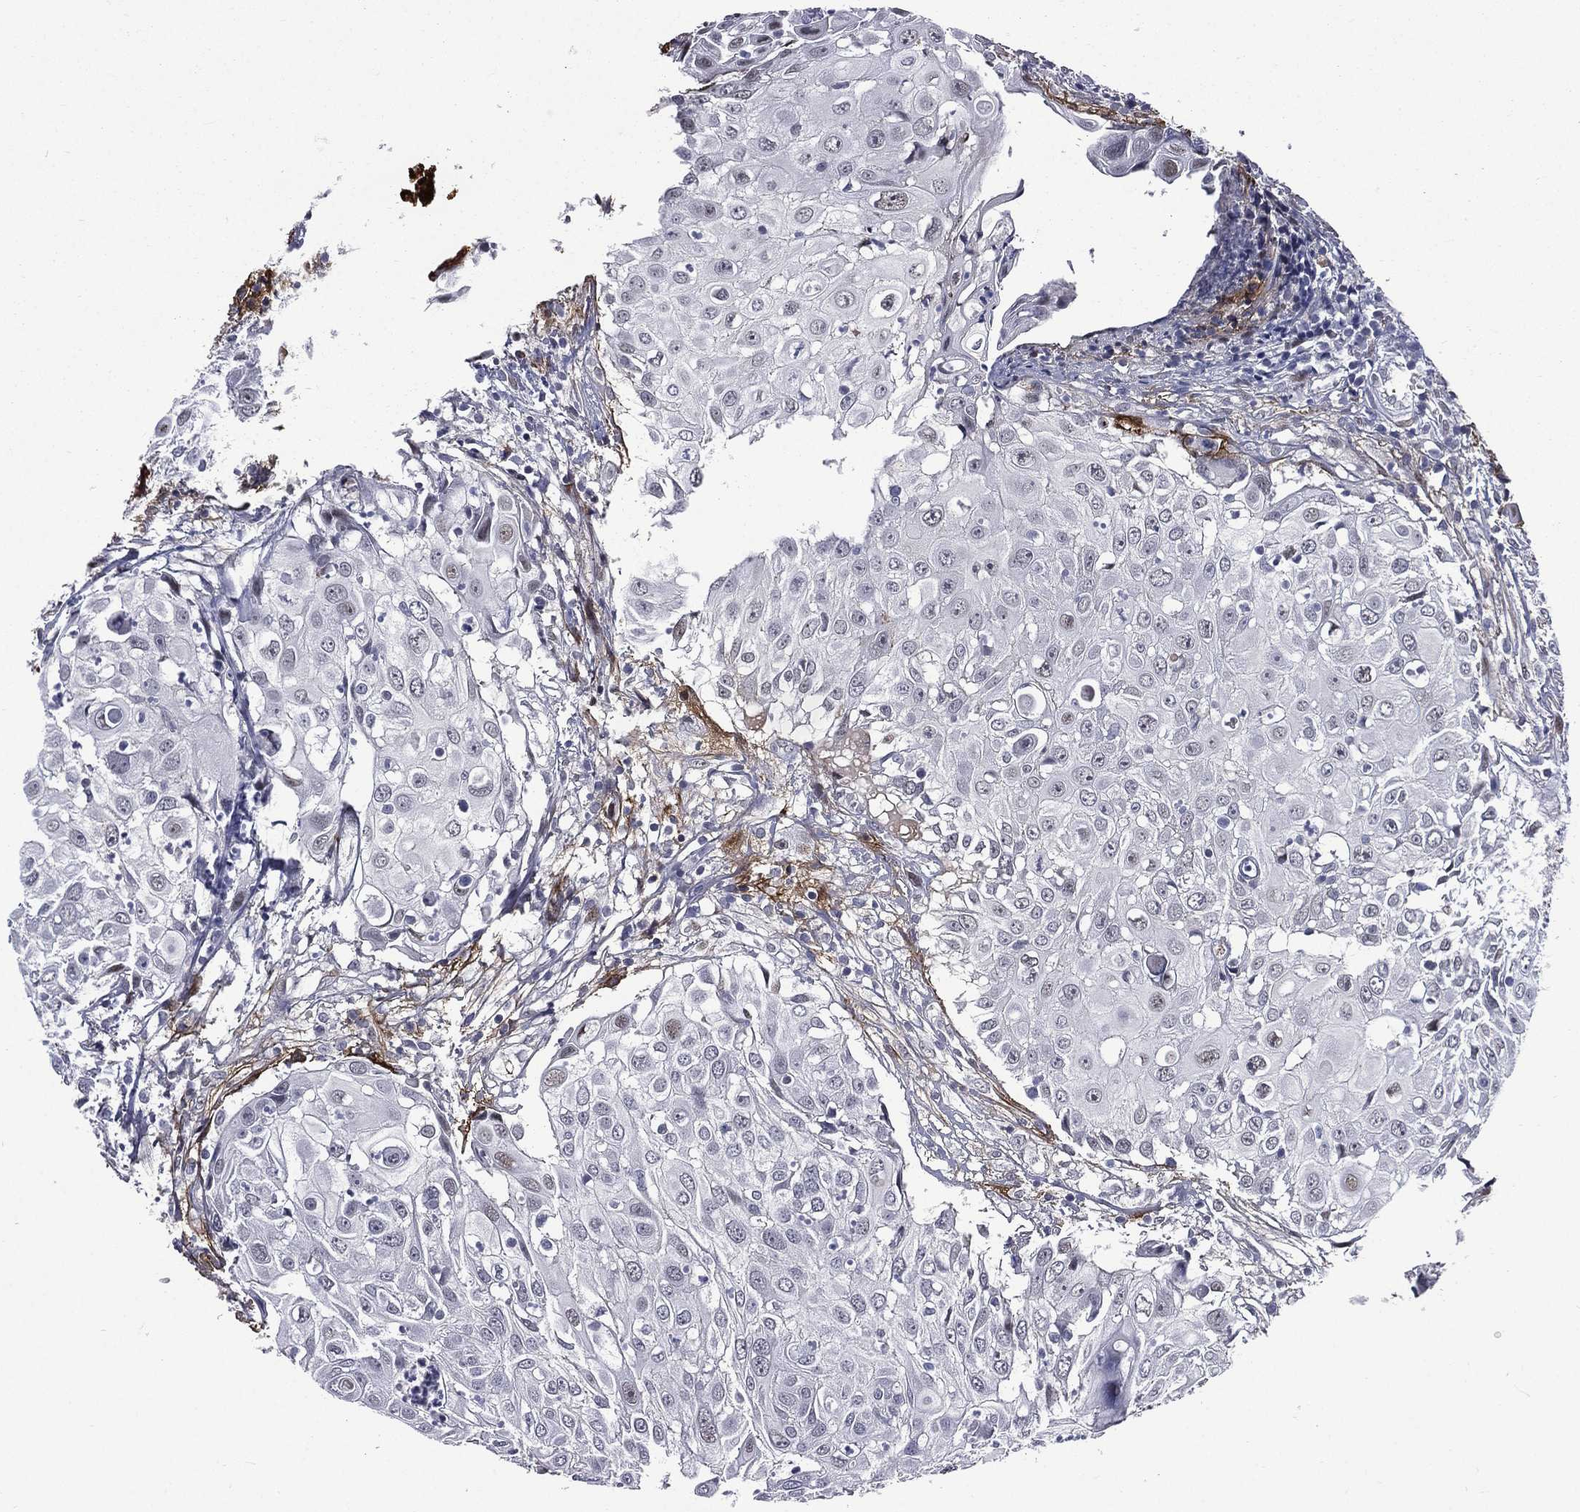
{"staining": {"intensity": "negative", "quantity": "none", "location": "none"}, "tissue": "urothelial cancer", "cell_type": "Tumor cells", "image_type": "cancer", "snomed": [{"axis": "morphology", "description": "Urothelial carcinoma, High grade"}, {"axis": "topography", "description": "Urinary bladder"}], "caption": "IHC of high-grade urothelial carcinoma reveals no positivity in tumor cells. Brightfield microscopy of immunohistochemistry stained with DAB (brown) and hematoxylin (blue), captured at high magnification.", "gene": "FGG", "patient": {"sex": "female", "age": 79}}